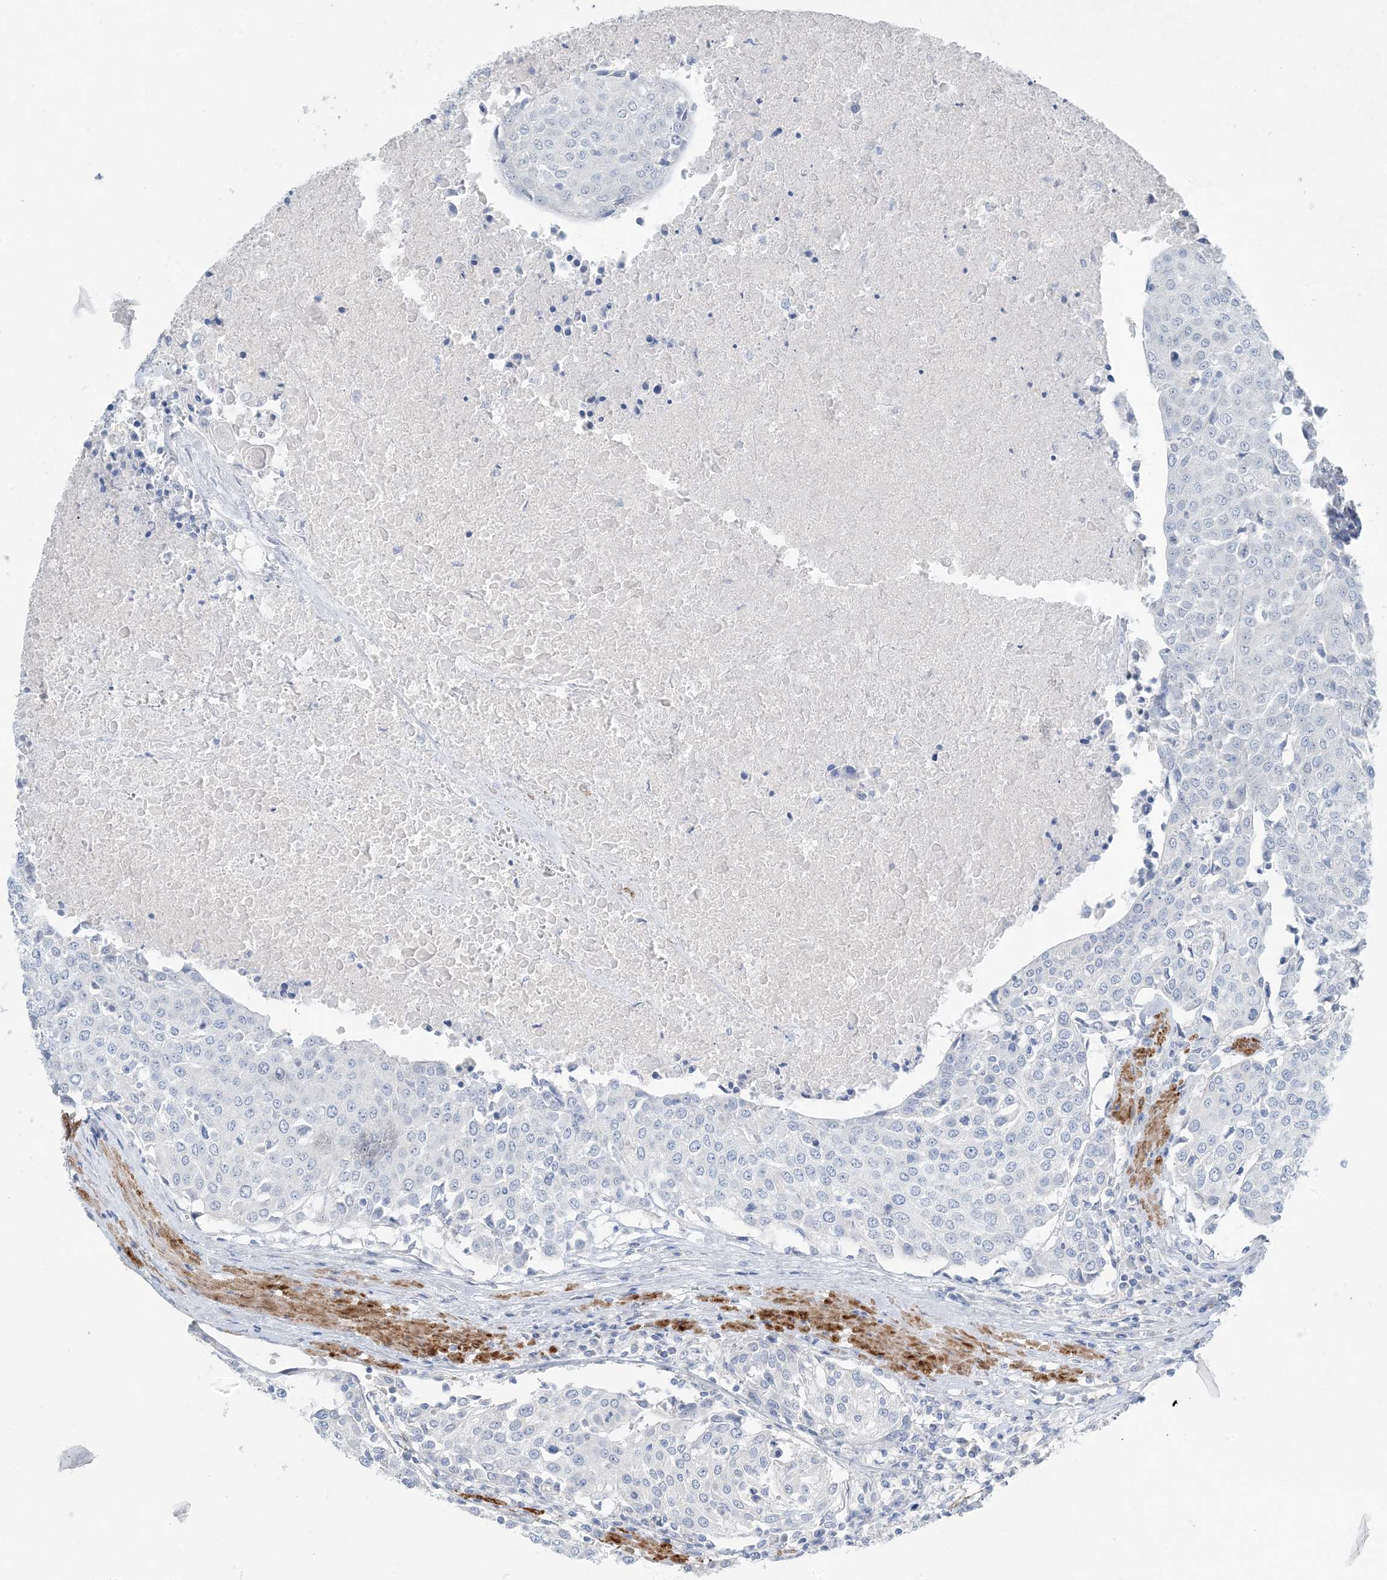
{"staining": {"intensity": "negative", "quantity": "none", "location": "none"}, "tissue": "urothelial cancer", "cell_type": "Tumor cells", "image_type": "cancer", "snomed": [{"axis": "morphology", "description": "Urothelial carcinoma, High grade"}, {"axis": "topography", "description": "Urinary bladder"}], "caption": "An IHC photomicrograph of urothelial carcinoma (high-grade) is shown. There is no staining in tumor cells of urothelial carcinoma (high-grade).", "gene": "PGM5", "patient": {"sex": "female", "age": 85}}